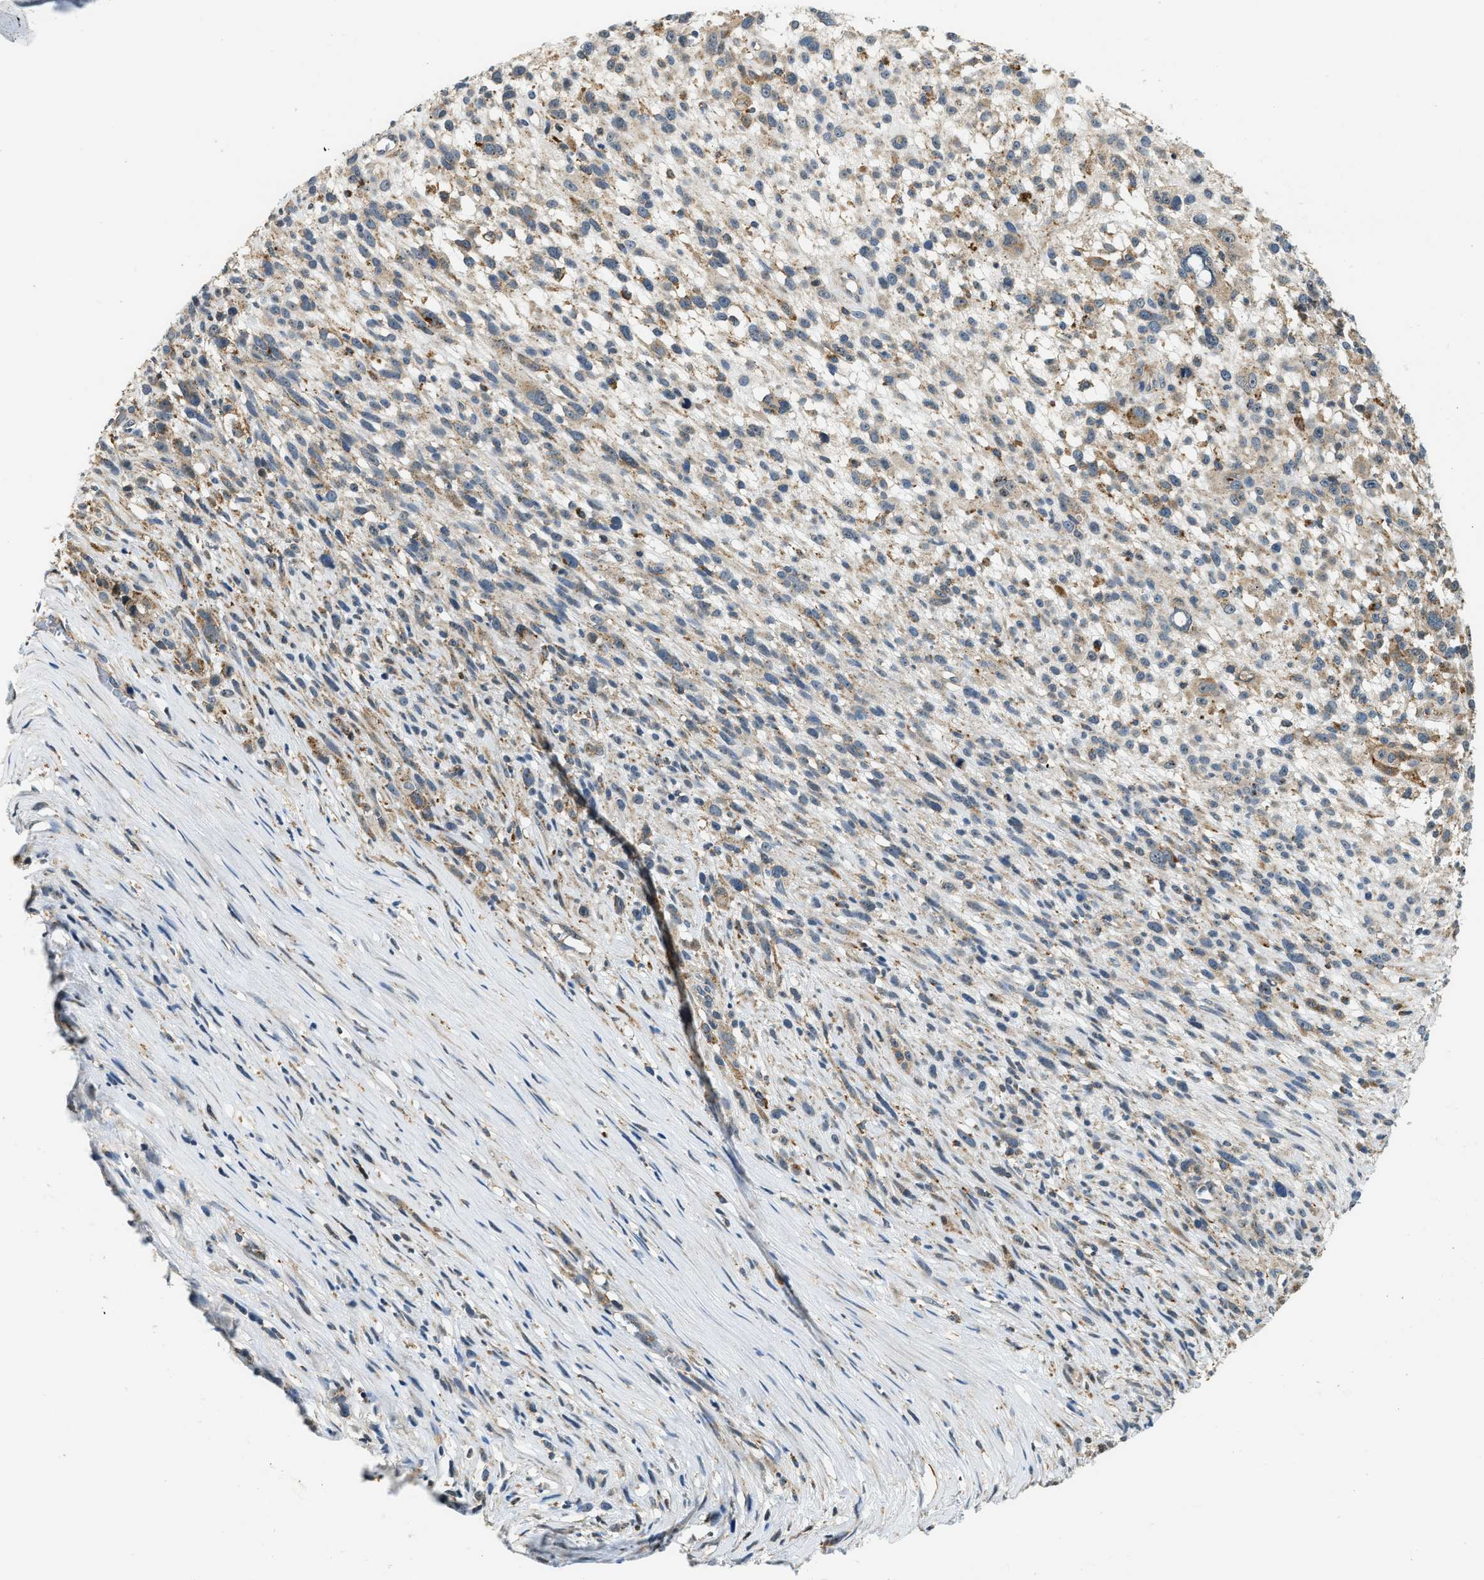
{"staining": {"intensity": "moderate", "quantity": "25%-75%", "location": "cytoplasmic/membranous"}, "tissue": "melanoma", "cell_type": "Tumor cells", "image_type": "cancer", "snomed": [{"axis": "morphology", "description": "Malignant melanoma, NOS"}, {"axis": "topography", "description": "Skin"}], "caption": "The immunohistochemical stain shows moderate cytoplasmic/membranous positivity in tumor cells of melanoma tissue. The protein of interest is shown in brown color, while the nuclei are stained blue.", "gene": "STARD3NL", "patient": {"sex": "female", "age": 55}}